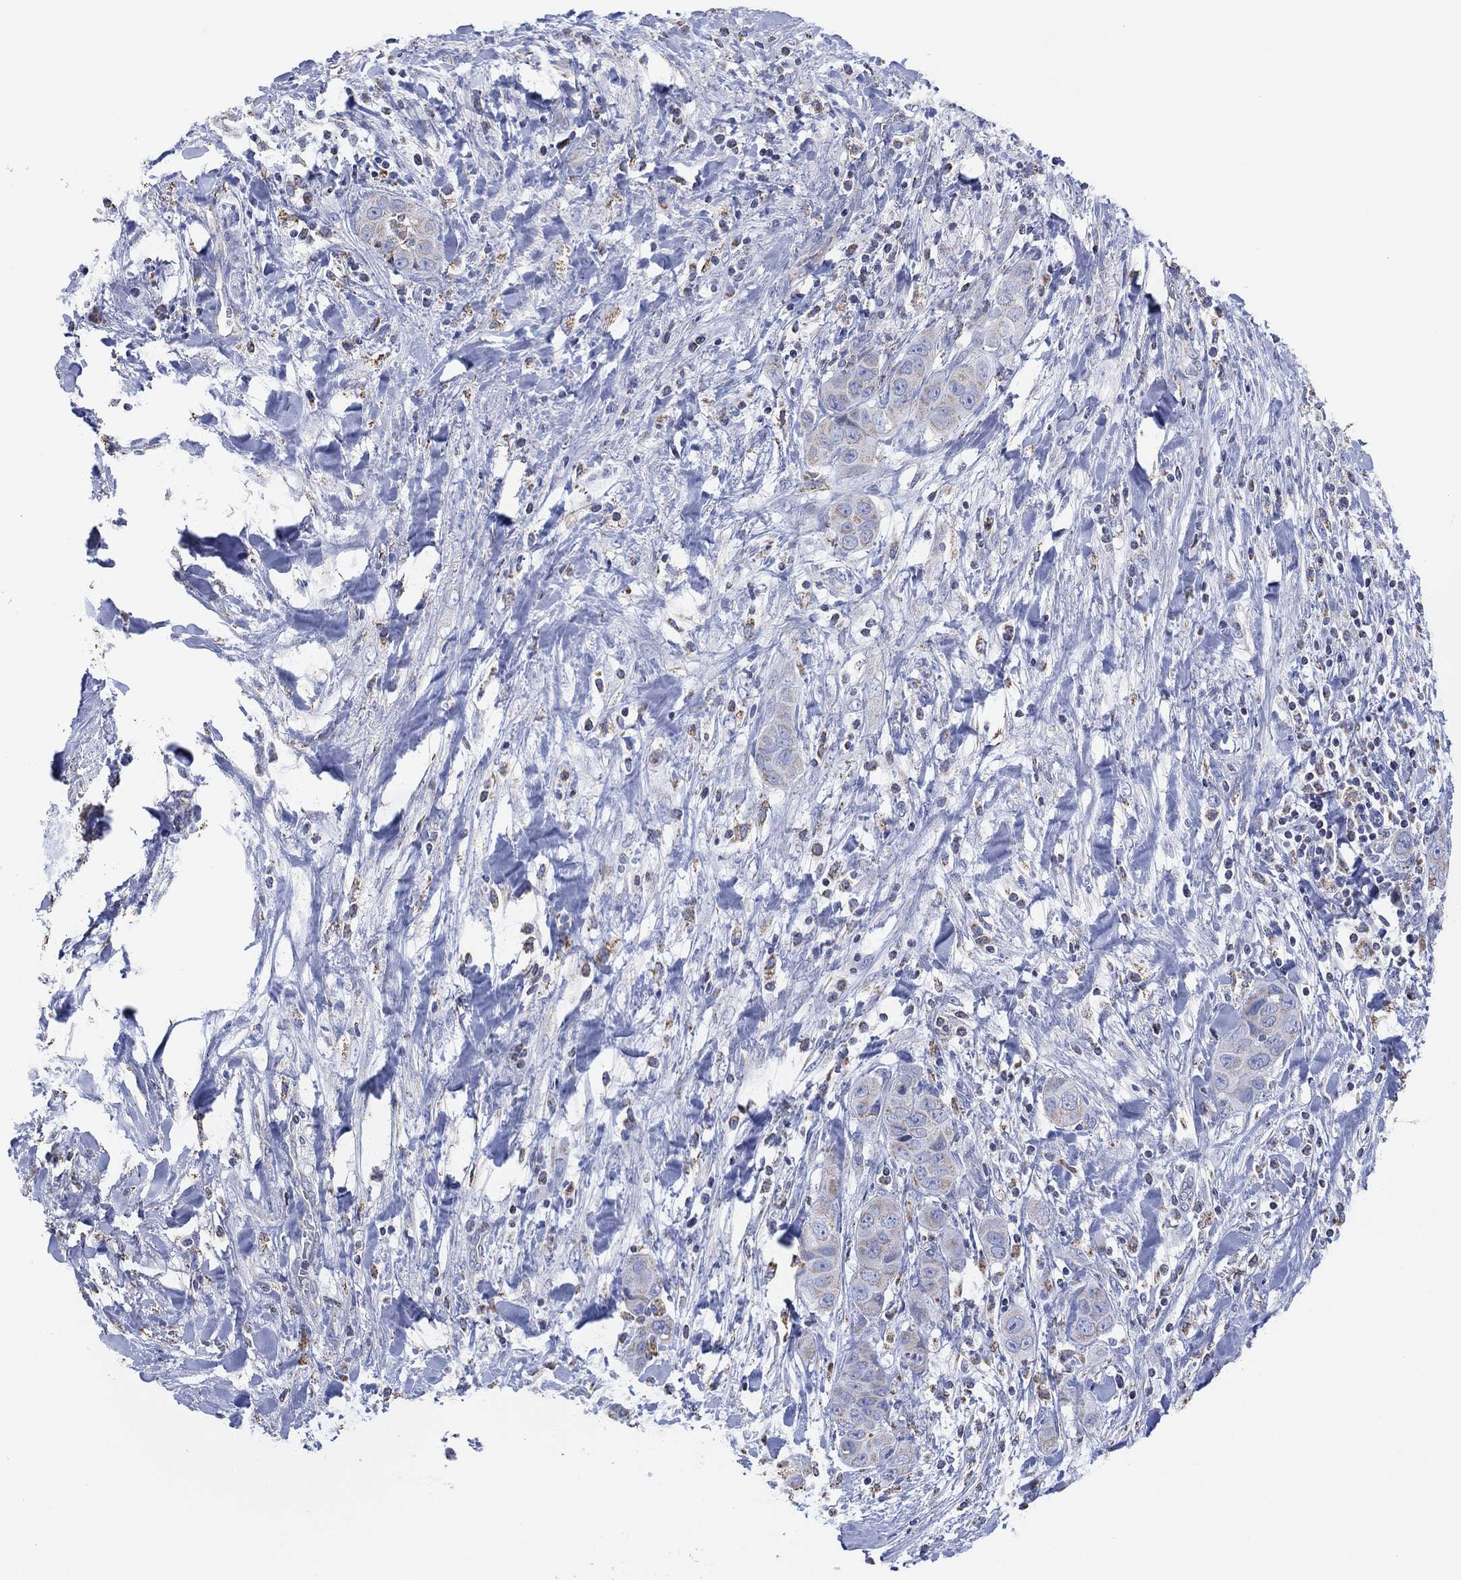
{"staining": {"intensity": "negative", "quantity": "none", "location": "none"}, "tissue": "liver cancer", "cell_type": "Tumor cells", "image_type": "cancer", "snomed": [{"axis": "morphology", "description": "Cholangiocarcinoma"}, {"axis": "topography", "description": "Liver"}], "caption": "Liver cancer was stained to show a protein in brown. There is no significant positivity in tumor cells.", "gene": "CFTR", "patient": {"sex": "female", "age": 52}}